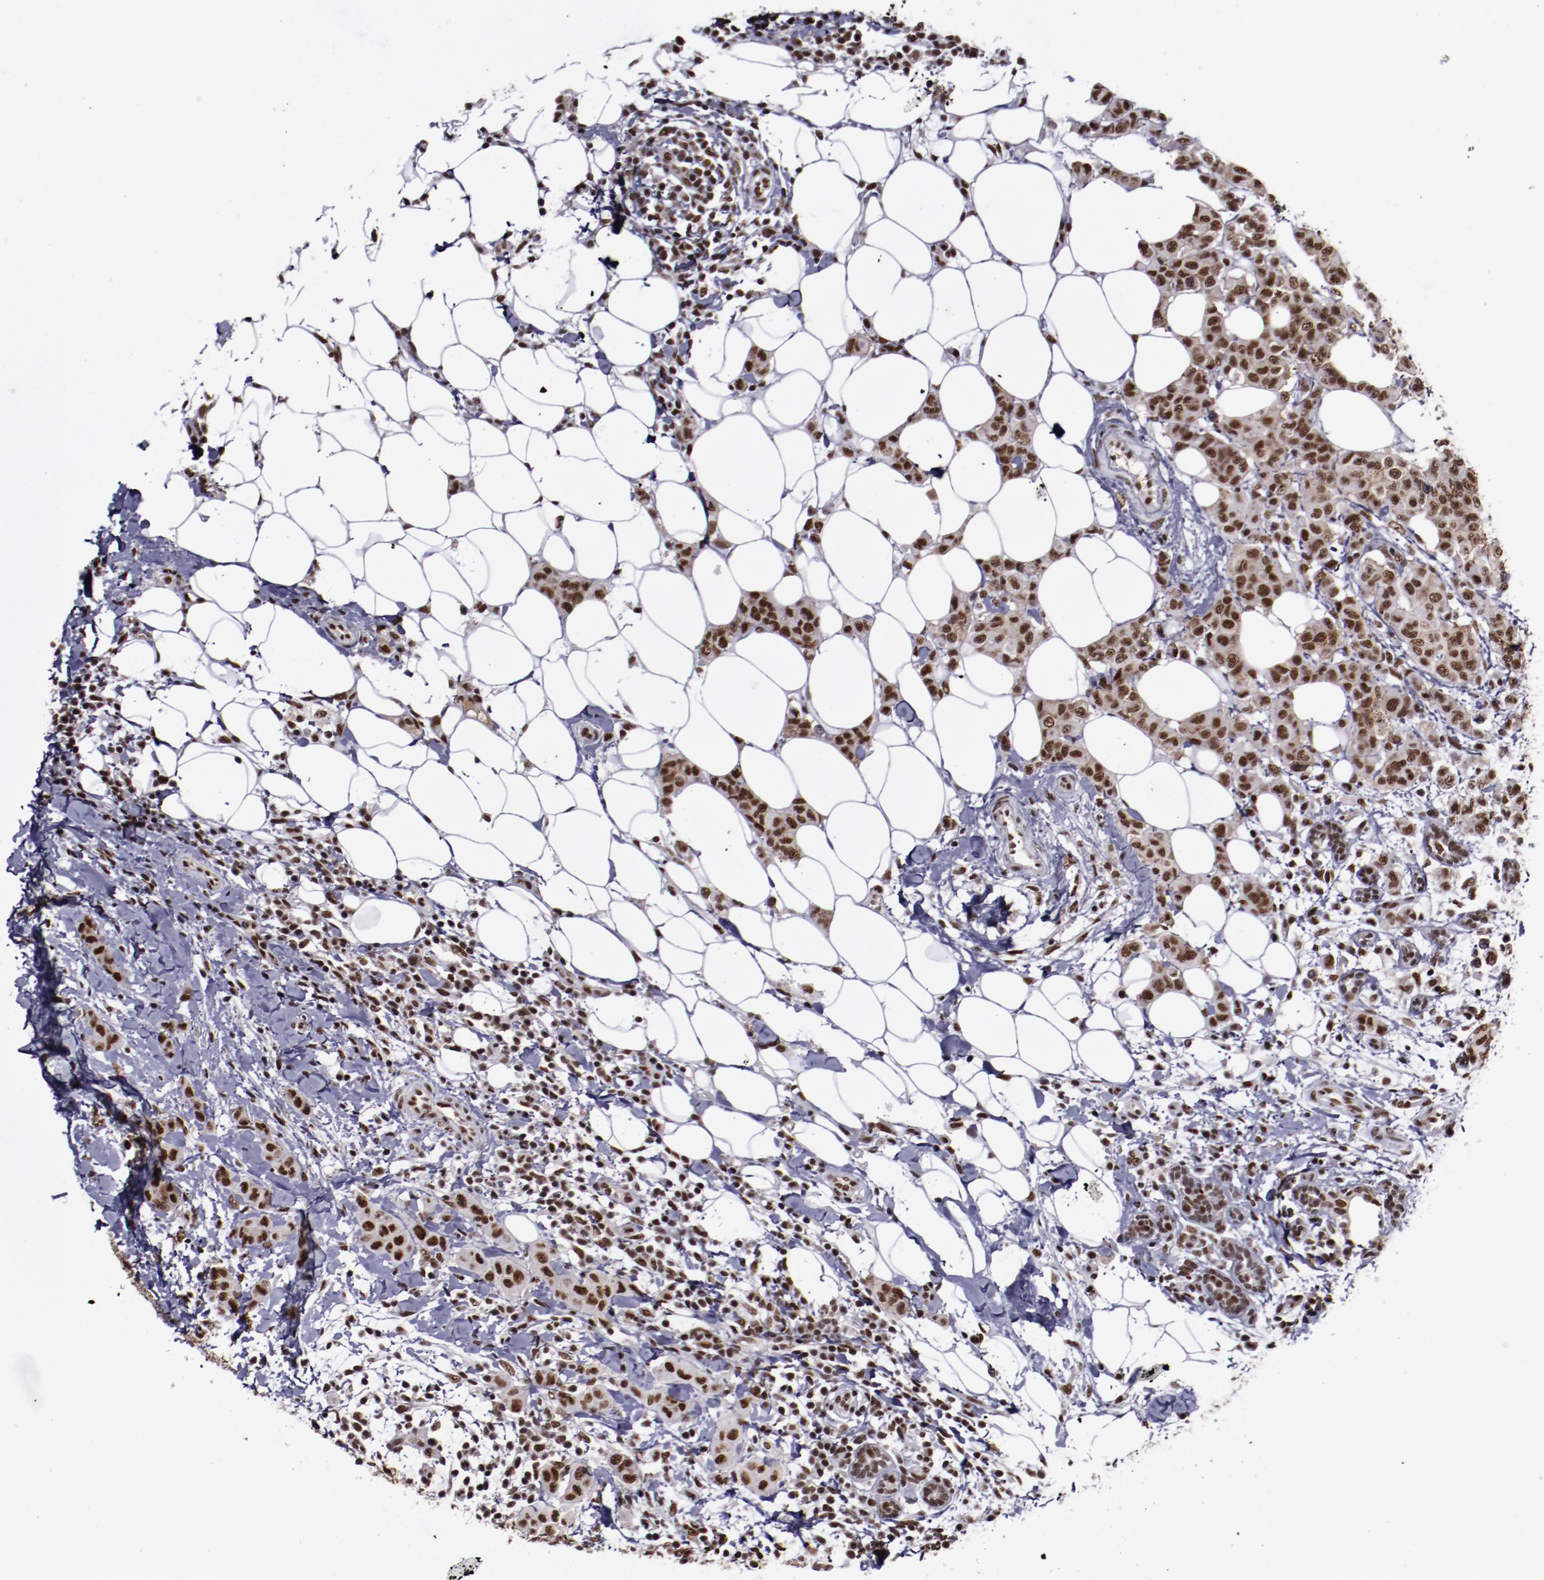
{"staining": {"intensity": "moderate", "quantity": ">75%", "location": "nuclear"}, "tissue": "breast cancer", "cell_type": "Tumor cells", "image_type": "cancer", "snomed": [{"axis": "morphology", "description": "Duct carcinoma"}, {"axis": "topography", "description": "Breast"}], "caption": "Human invasive ductal carcinoma (breast) stained for a protein (brown) displays moderate nuclear positive expression in about >75% of tumor cells.", "gene": "ERH", "patient": {"sex": "female", "age": 40}}